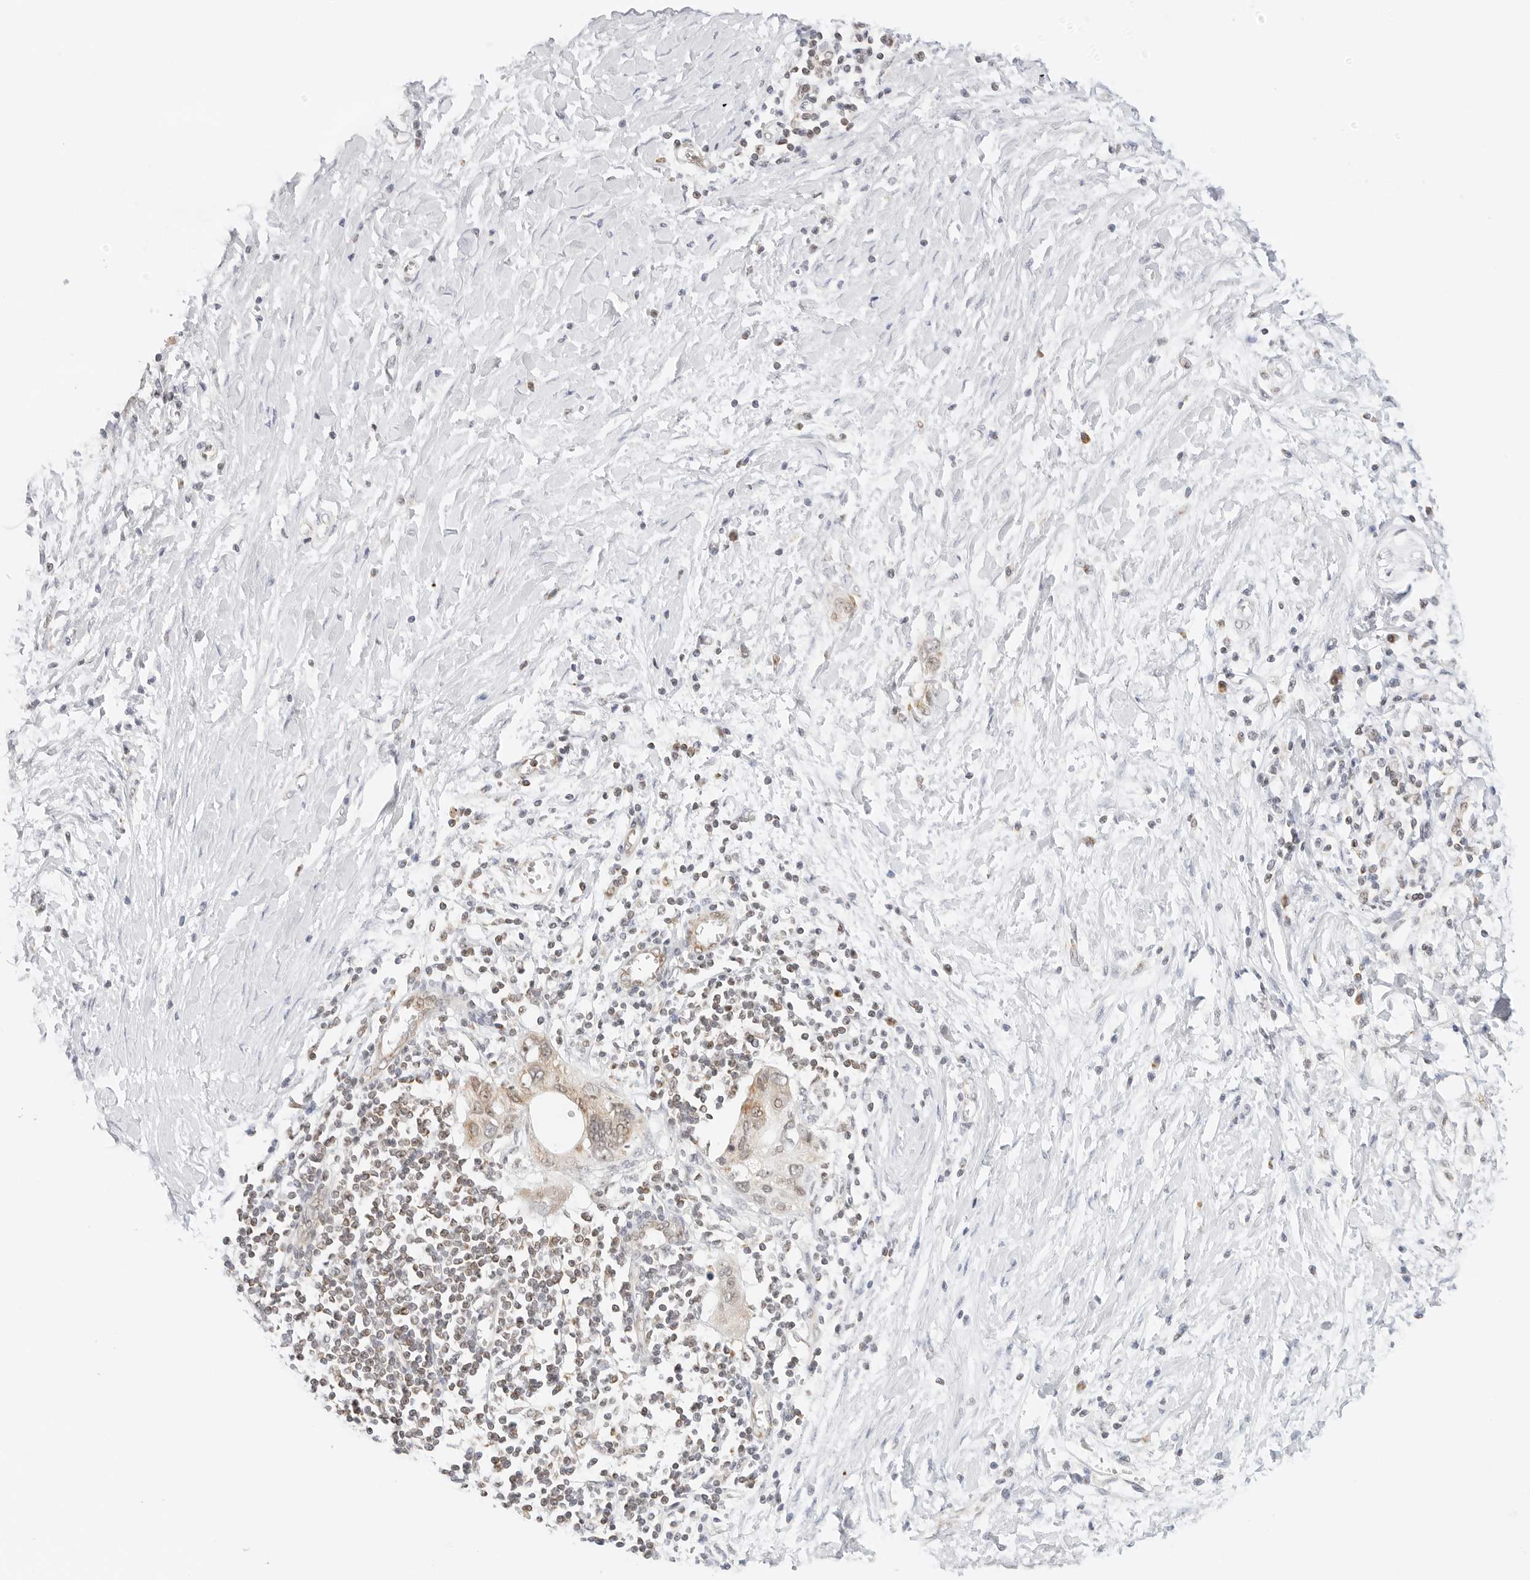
{"staining": {"intensity": "weak", "quantity": ">75%", "location": "cytoplasmic/membranous,nuclear"}, "tissue": "pancreatic cancer", "cell_type": "Tumor cells", "image_type": "cancer", "snomed": [{"axis": "morphology", "description": "Normal tissue, NOS"}, {"axis": "morphology", "description": "Adenocarcinoma, NOS"}, {"axis": "topography", "description": "Pancreas"}, {"axis": "topography", "description": "Peripheral nerve tissue"}], "caption": "Human adenocarcinoma (pancreatic) stained with a protein marker displays weak staining in tumor cells.", "gene": "GORAB", "patient": {"sex": "male", "age": 59}}